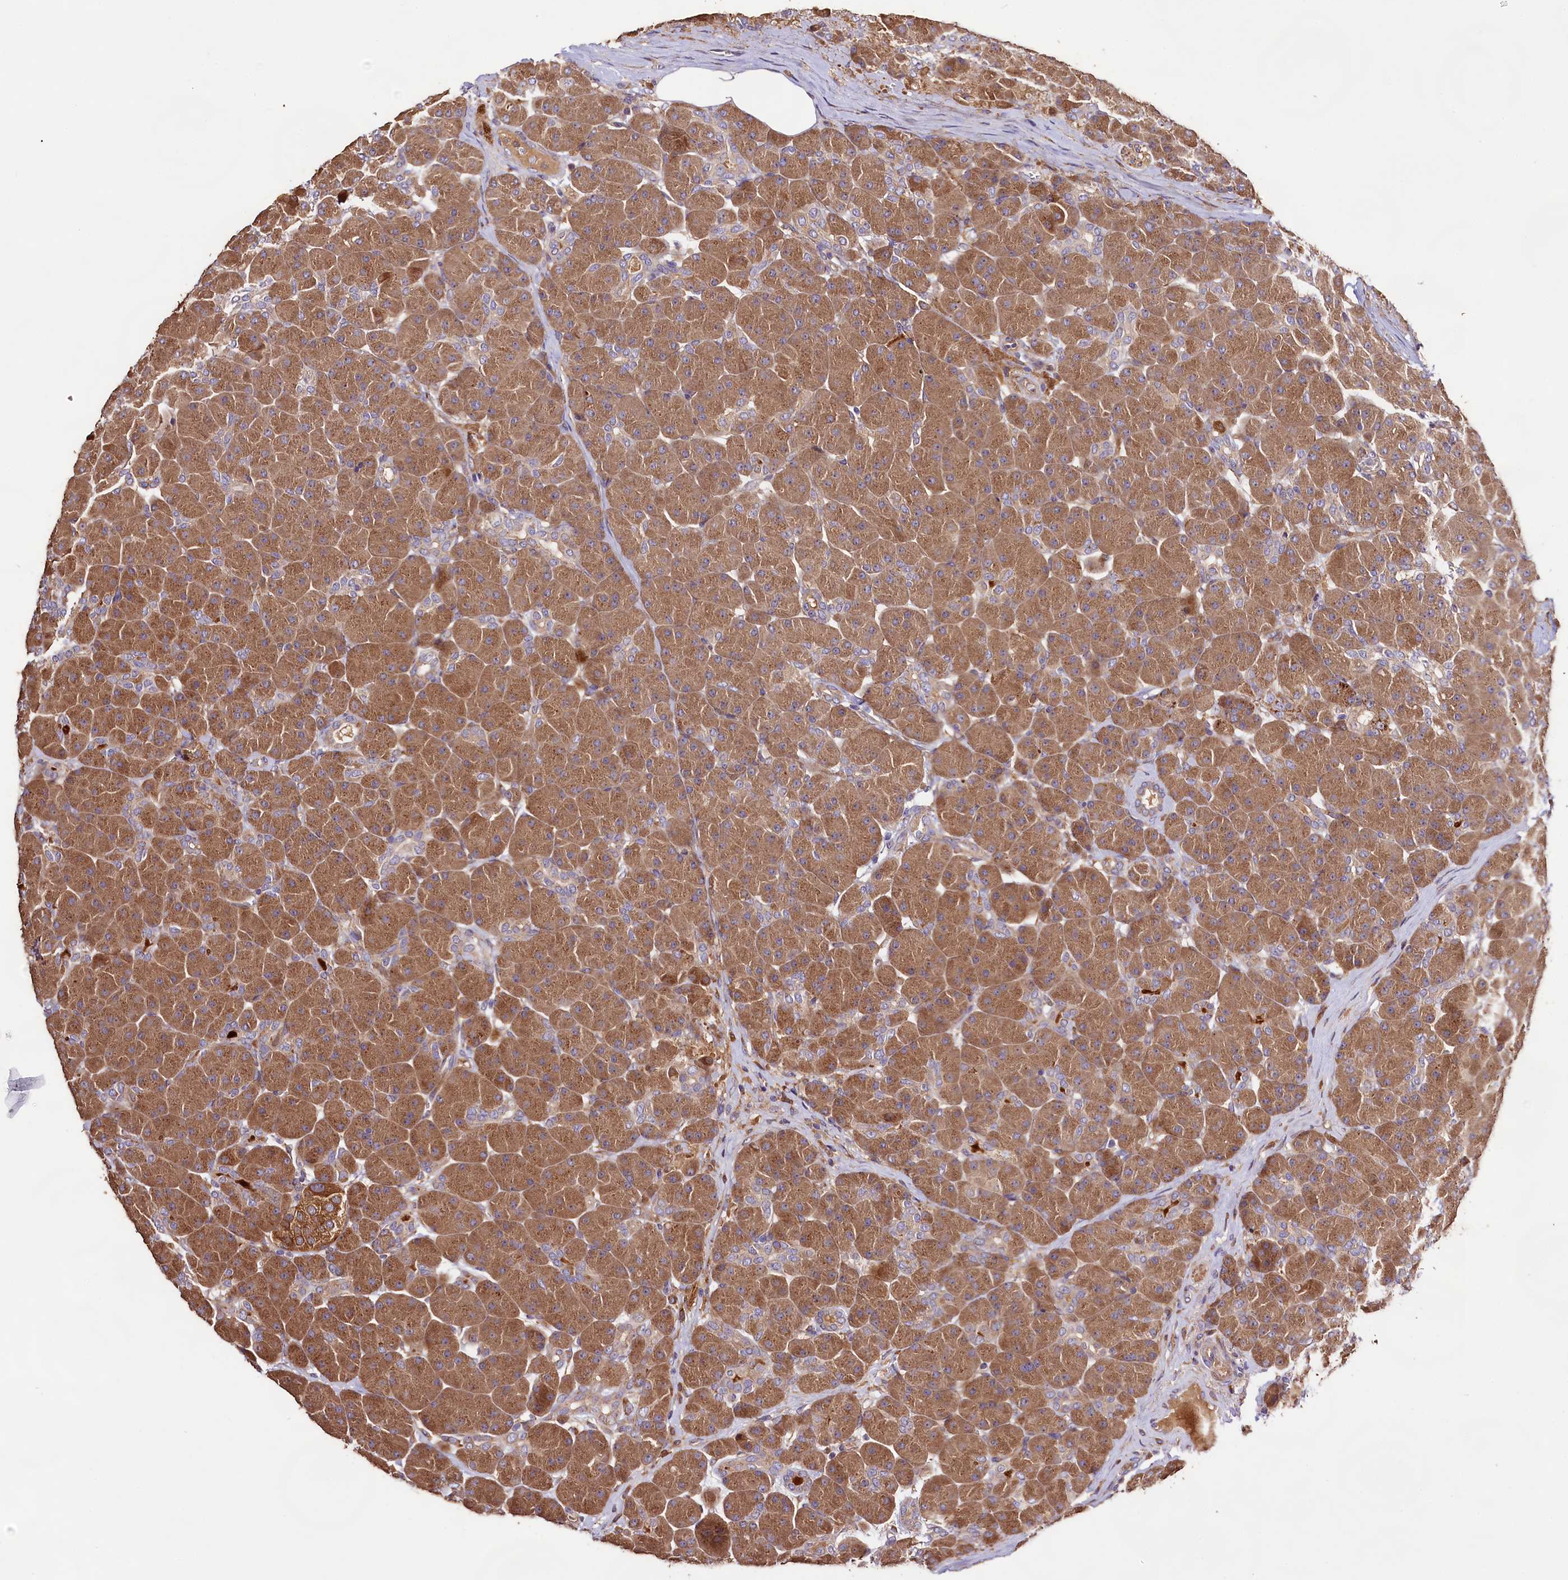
{"staining": {"intensity": "moderate", "quantity": ">75%", "location": "cytoplasmic/membranous"}, "tissue": "pancreas", "cell_type": "Exocrine glandular cells", "image_type": "normal", "snomed": [{"axis": "morphology", "description": "Normal tissue, NOS"}, {"axis": "topography", "description": "Pancreas"}], "caption": "DAB (3,3'-diaminobenzidine) immunohistochemical staining of benign pancreas reveals moderate cytoplasmic/membranous protein staining in approximately >75% of exocrine glandular cells. (Brightfield microscopy of DAB IHC at high magnification).", "gene": "DMXL2", "patient": {"sex": "male", "age": 66}}